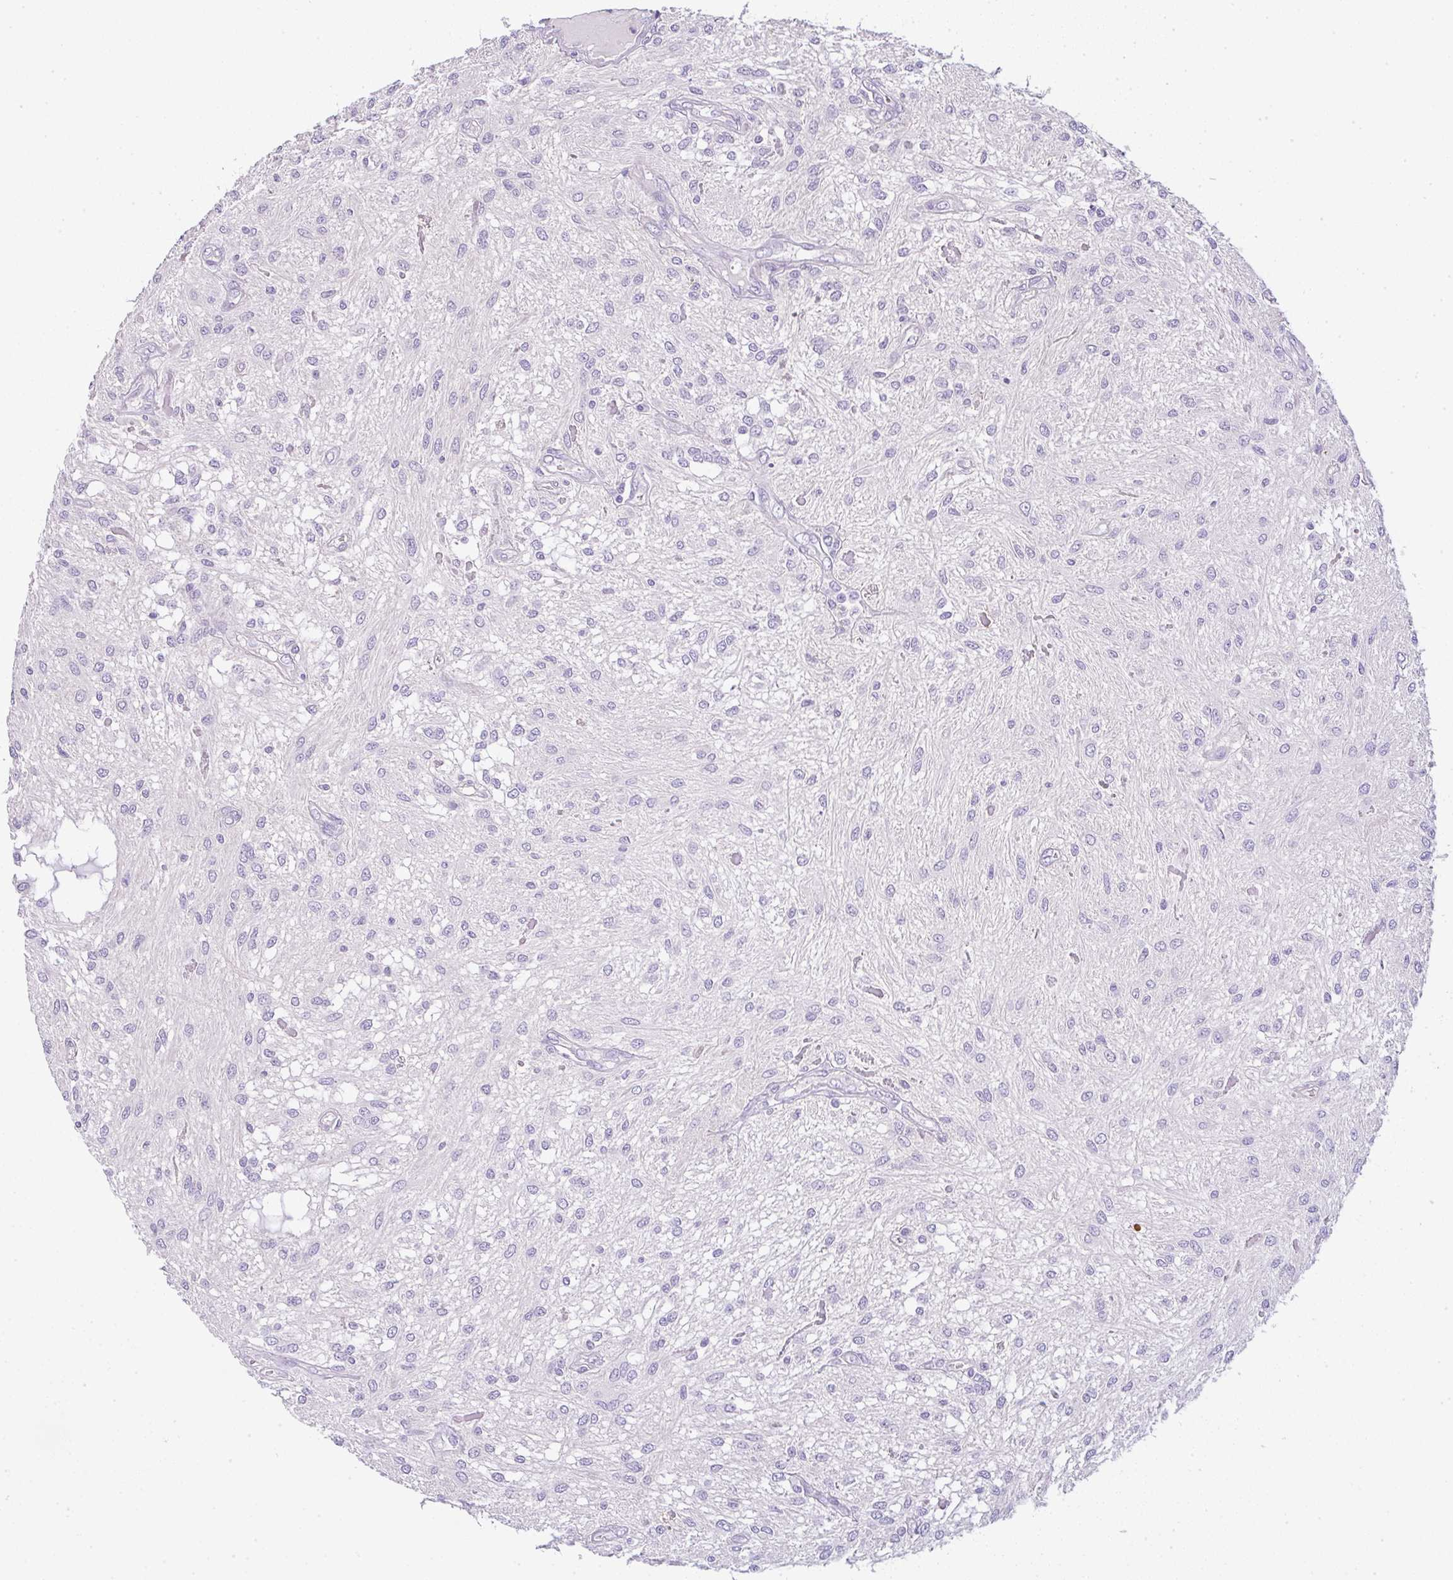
{"staining": {"intensity": "negative", "quantity": "none", "location": "none"}, "tissue": "glioma", "cell_type": "Tumor cells", "image_type": "cancer", "snomed": [{"axis": "morphology", "description": "Glioma, malignant, Low grade"}, {"axis": "topography", "description": "Cerebellum"}], "caption": "Tumor cells are negative for brown protein staining in glioma.", "gene": "LPAR4", "patient": {"sex": "female", "age": 14}}